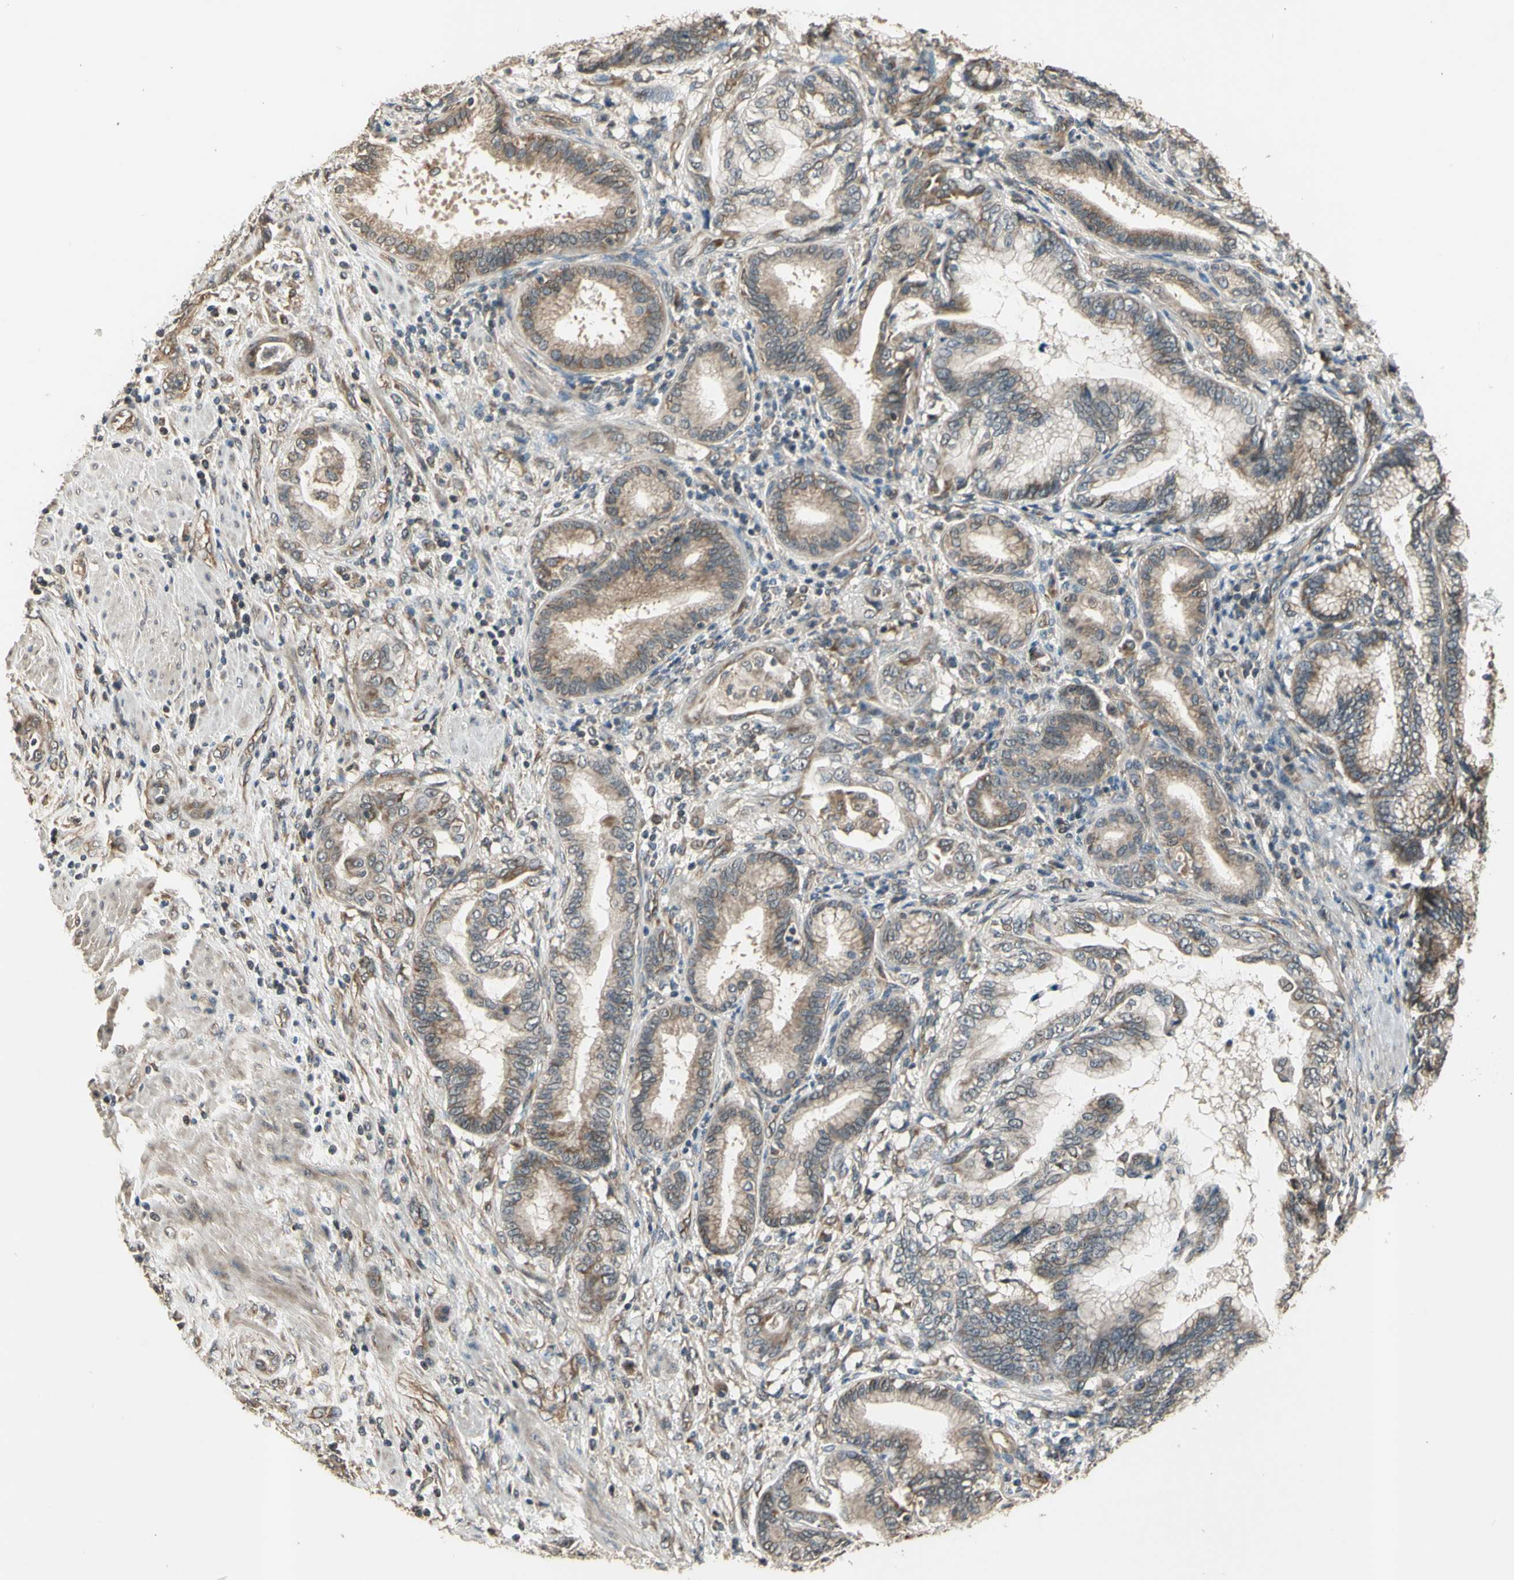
{"staining": {"intensity": "moderate", "quantity": "25%-75%", "location": "cytoplasmic/membranous"}, "tissue": "pancreatic cancer", "cell_type": "Tumor cells", "image_type": "cancer", "snomed": [{"axis": "morphology", "description": "Adenocarcinoma, NOS"}, {"axis": "topography", "description": "Pancreas"}], "caption": "Adenocarcinoma (pancreatic) stained with a protein marker exhibits moderate staining in tumor cells.", "gene": "EFNB2", "patient": {"sex": "female", "age": 64}}